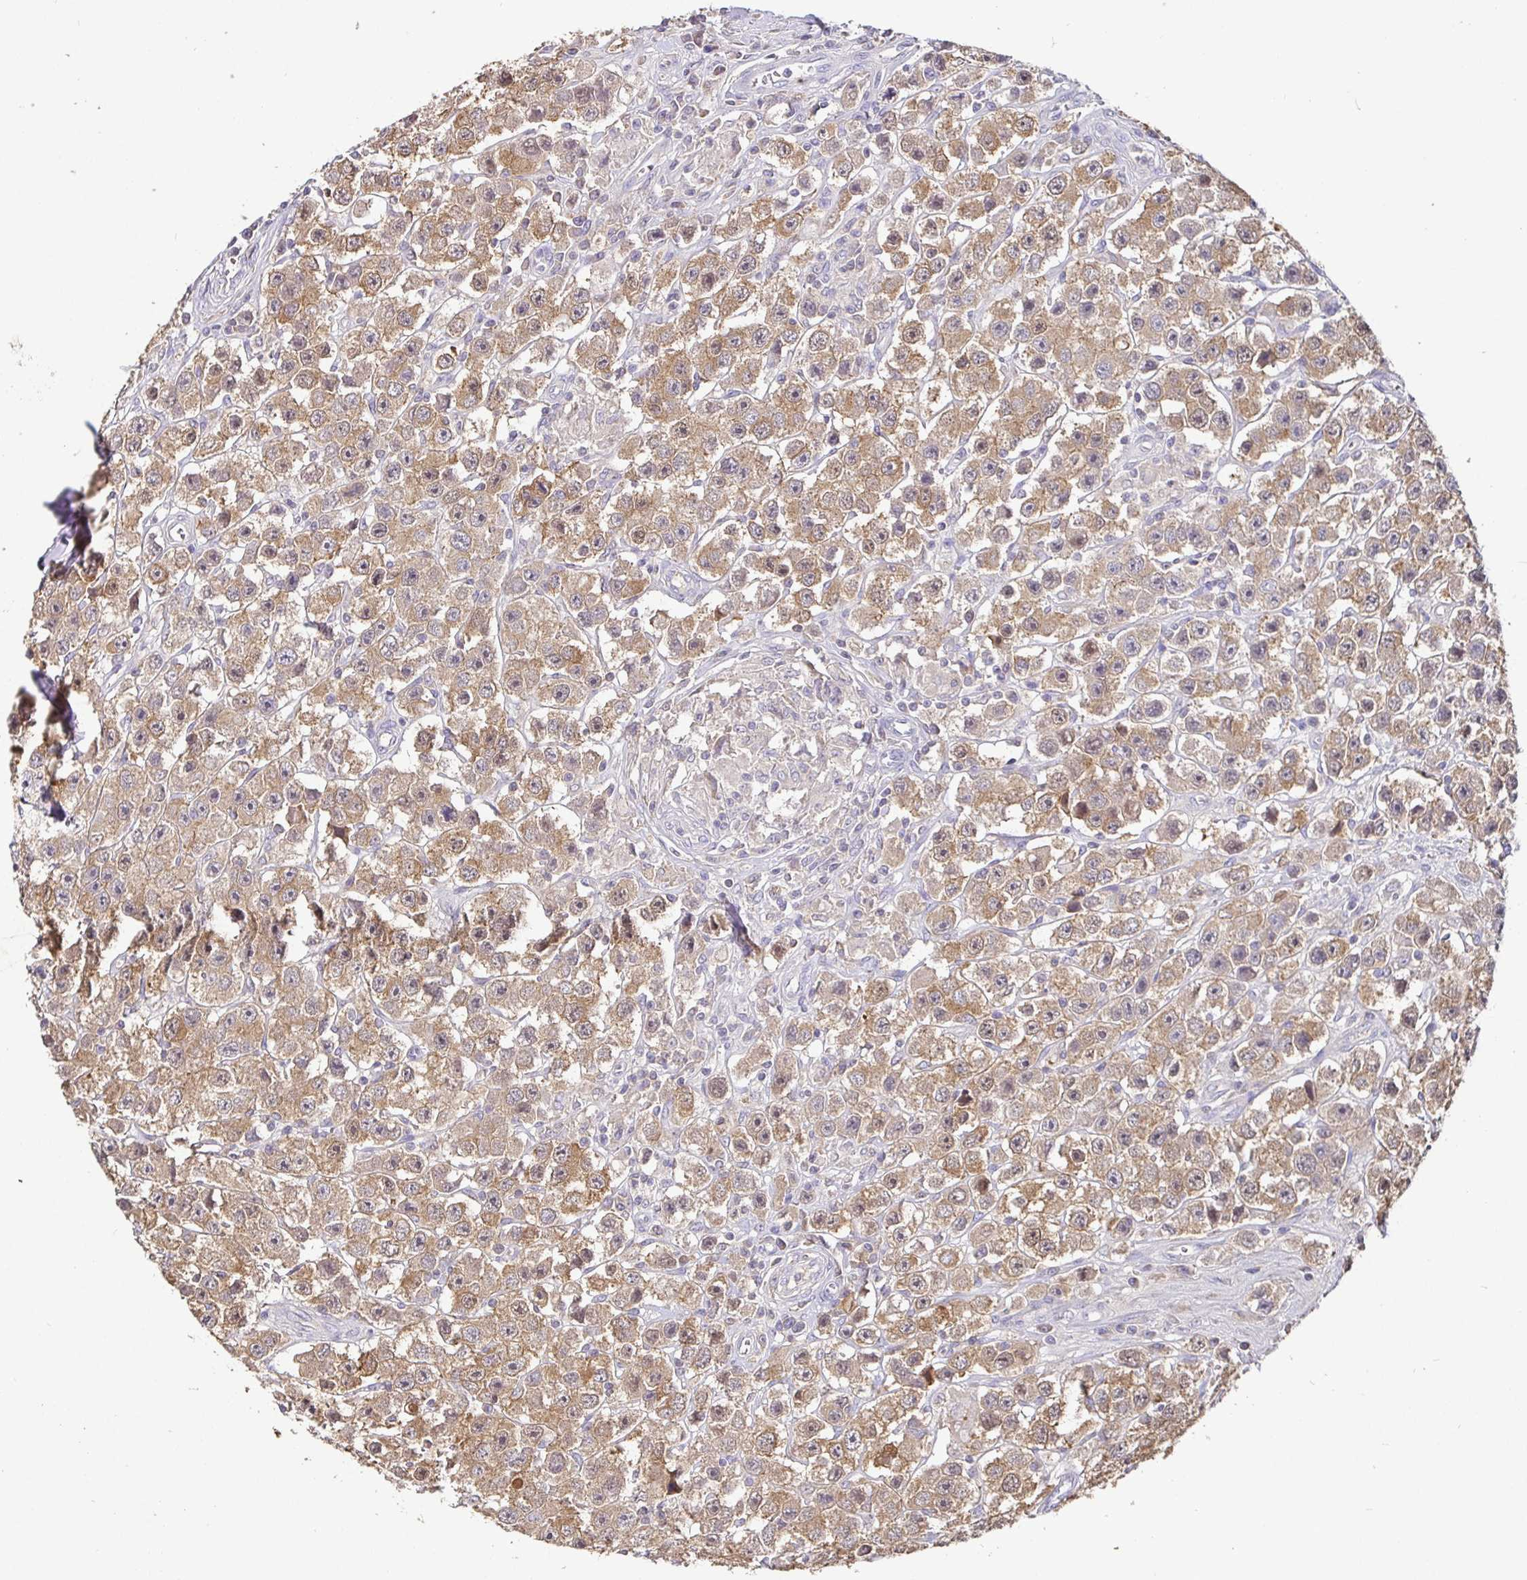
{"staining": {"intensity": "moderate", "quantity": ">75%", "location": "cytoplasmic/membranous"}, "tissue": "testis cancer", "cell_type": "Tumor cells", "image_type": "cancer", "snomed": [{"axis": "morphology", "description": "Seminoma, NOS"}, {"axis": "topography", "description": "Testis"}], "caption": "Tumor cells display medium levels of moderate cytoplasmic/membranous positivity in about >75% of cells in testis seminoma.", "gene": "SHISA4", "patient": {"sex": "male", "age": 45}}